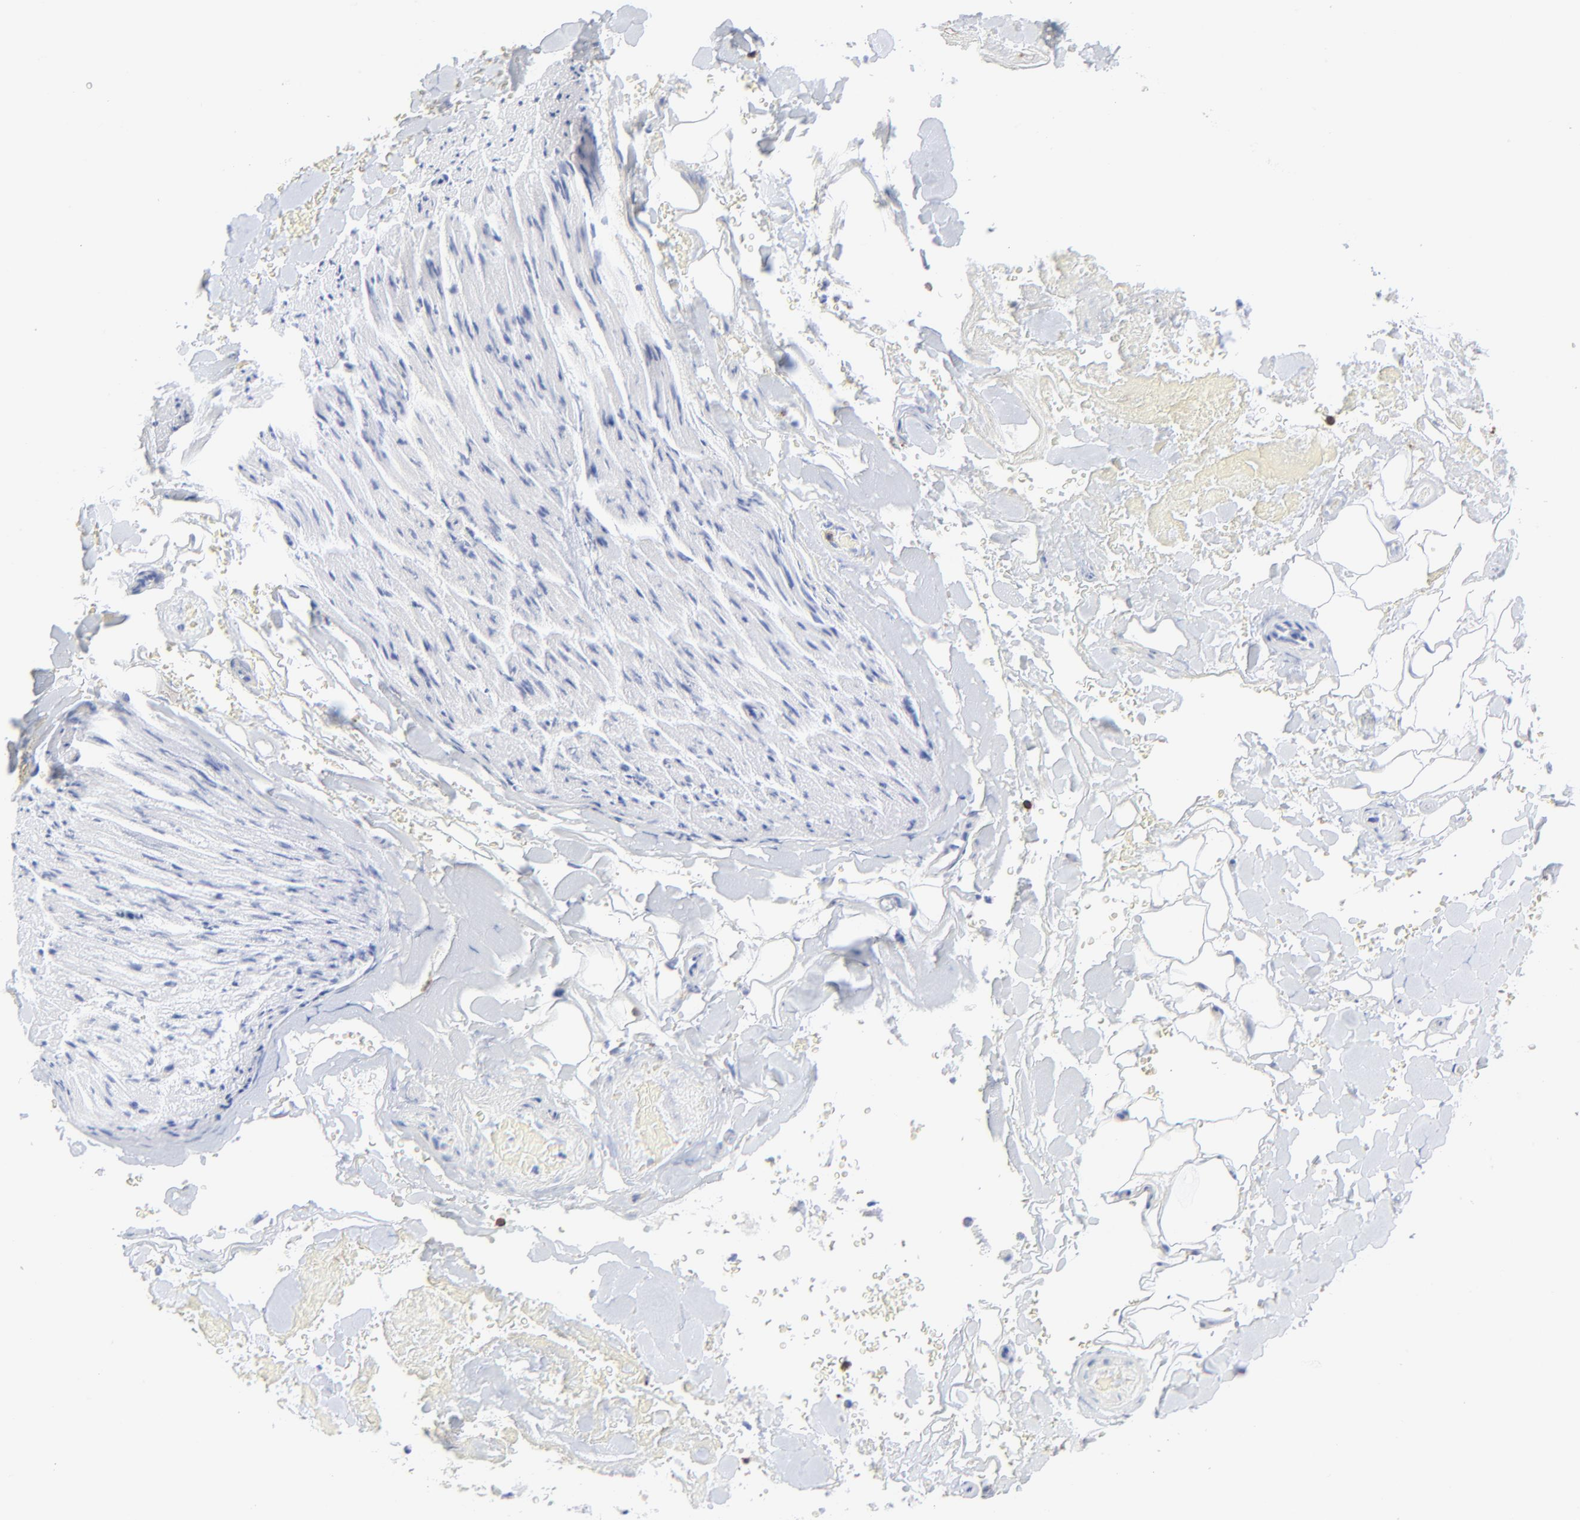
{"staining": {"intensity": "negative", "quantity": "none", "location": "none"}, "tissue": "adipose tissue", "cell_type": "Adipocytes", "image_type": "normal", "snomed": [{"axis": "morphology", "description": "Normal tissue, NOS"}, {"axis": "morphology", "description": "Cholangiocarcinoma"}, {"axis": "topography", "description": "Liver"}, {"axis": "topography", "description": "Peripheral nerve tissue"}], "caption": "Immunohistochemistry of benign adipose tissue demonstrates no positivity in adipocytes. (DAB (3,3'-diaminobenzidine) immunohistochemistry (IHC), high magnification).", "gene": "LCK", "patient": {"sex": "male", "age": 50}}